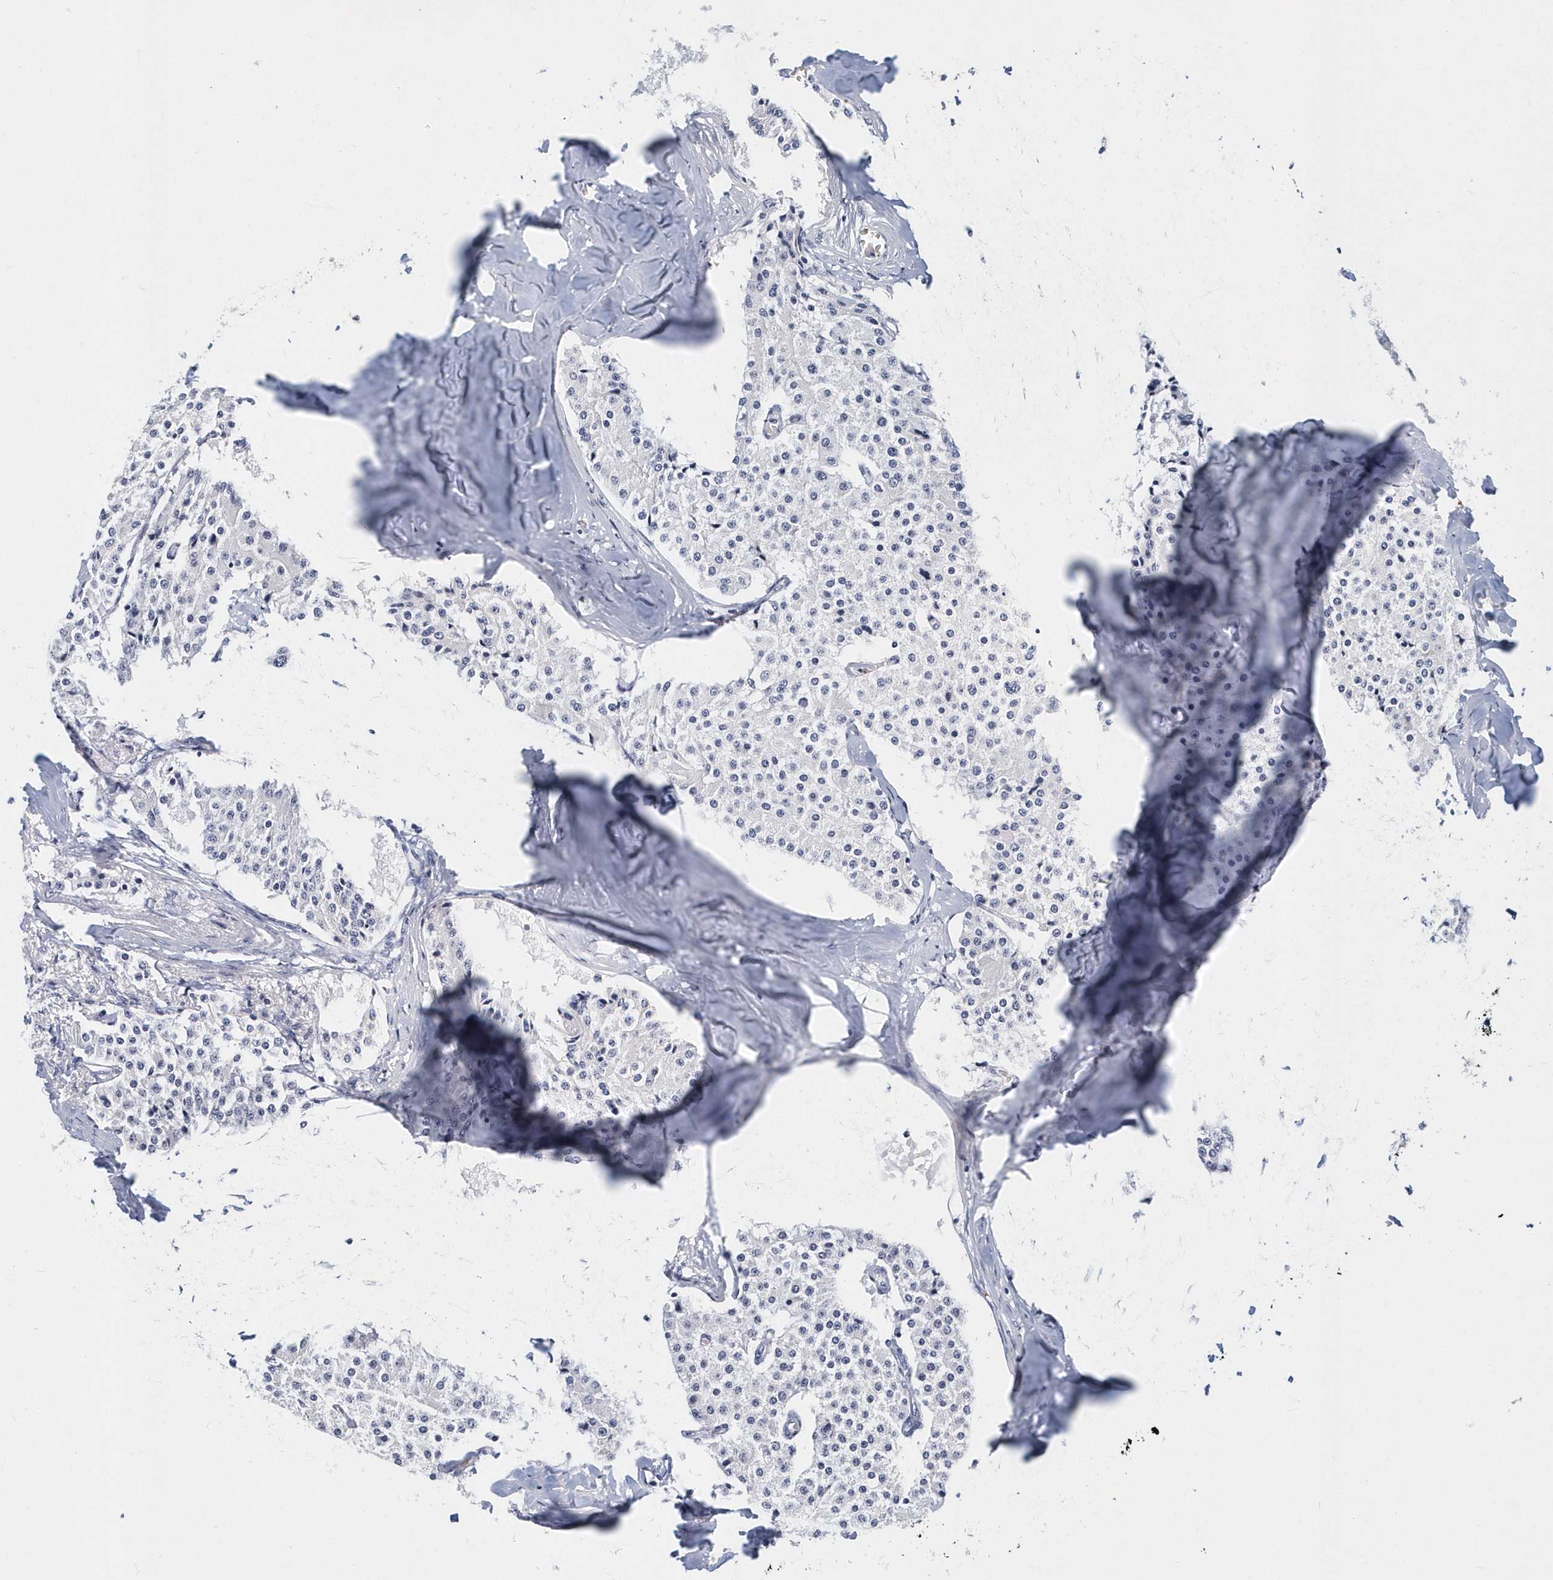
{"staining": {"intensity": "negative", "quantity": "none", "location": "none"}, "tissue": "carcinoid", "cell_type": "Tumor cells", "image_type": "cancer", "snomed": [{"axis": "morphology", "description": "Carcinoid, malignant, NOS"}, {"axis": "topography", "description": "Colon"}], "caption": "Immunohistochemical staining of carcinoid (malignant) exhibits no significant positivity in tumor cells.", "gene": "ITGA2B", "patient": {"sex": "female", "age": 52}}